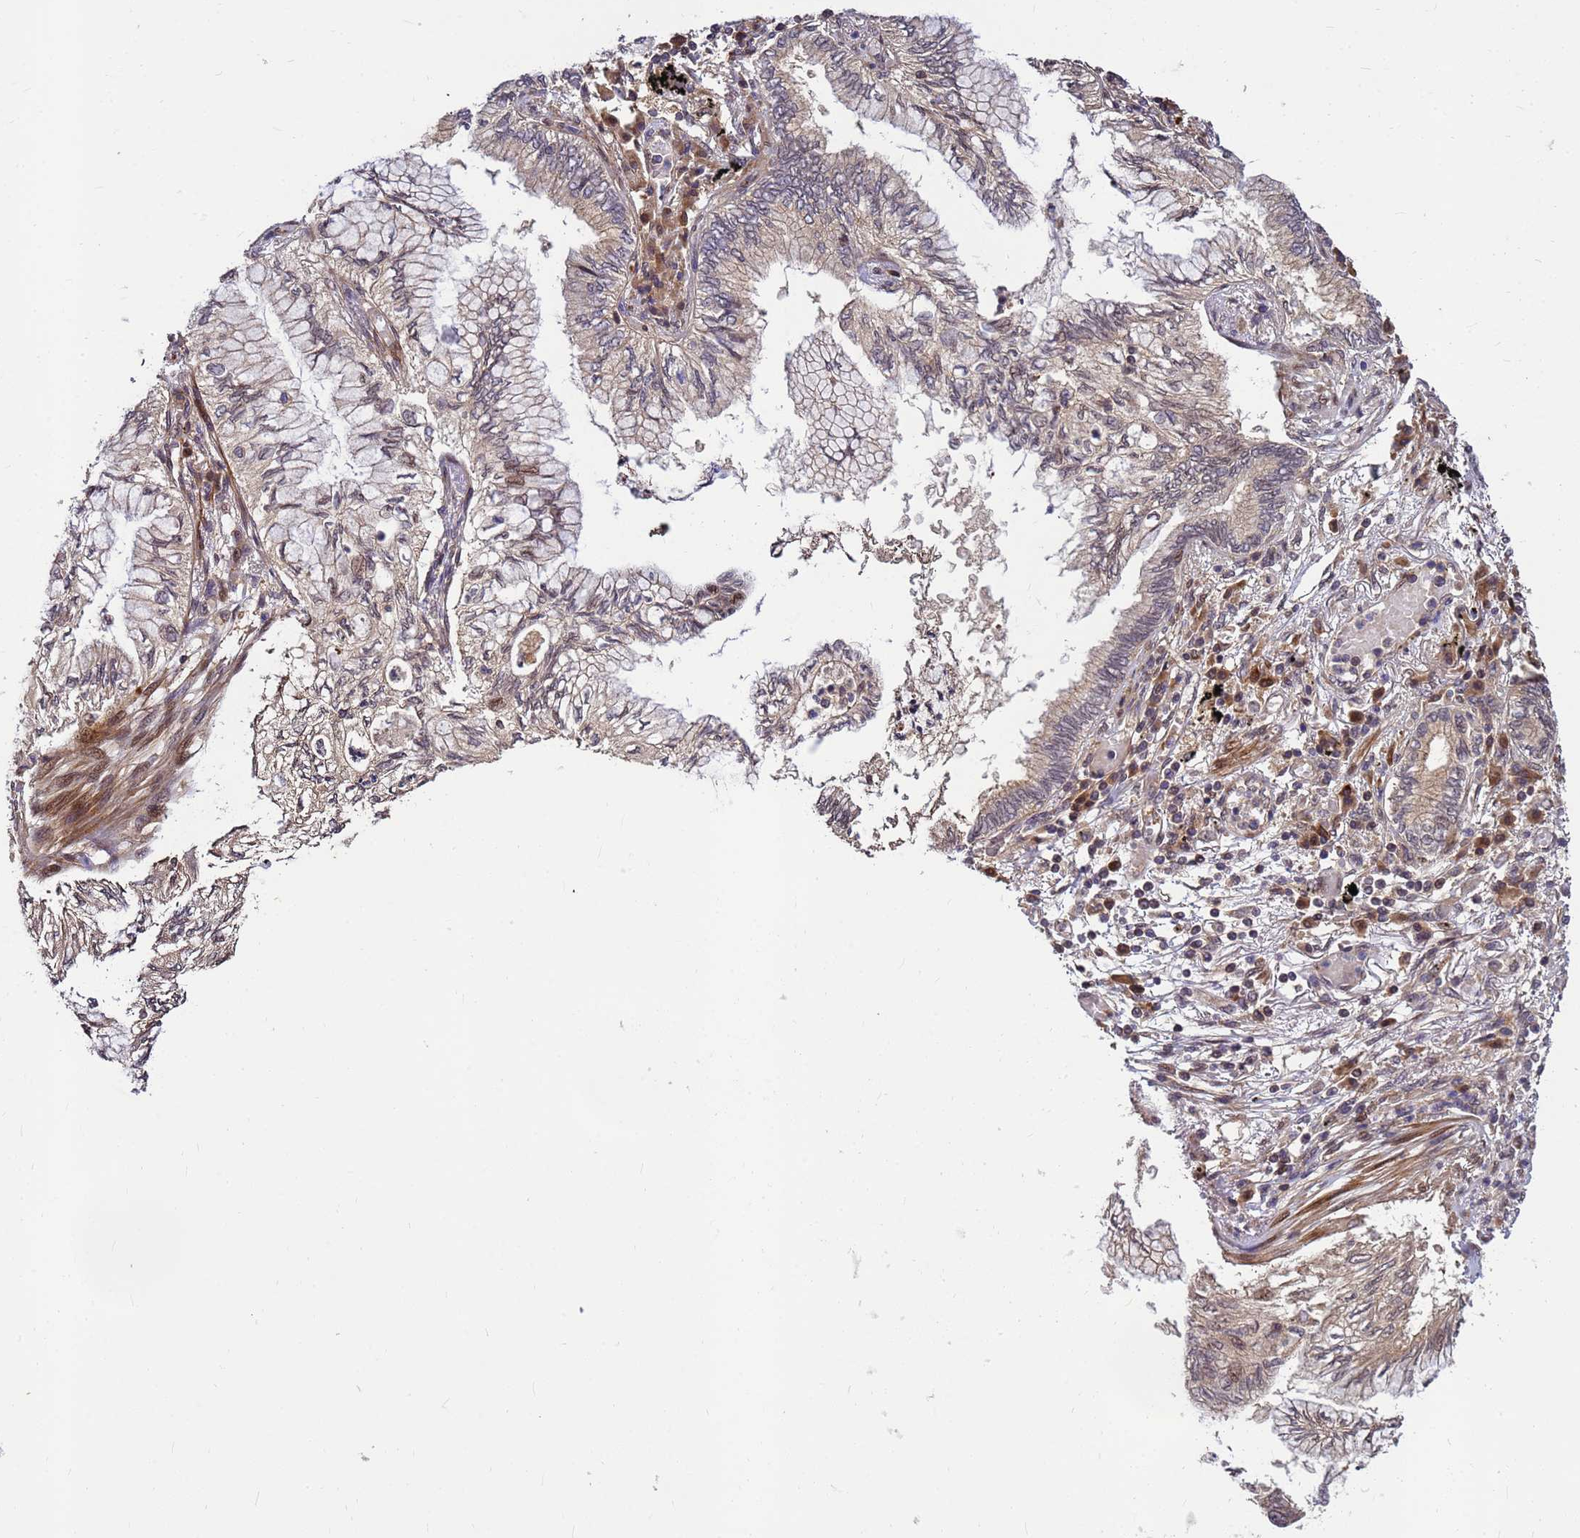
{"staining": {"intensity": "weak", "quantity": "25%-75%", "location": "cytoplasmic/membranous,nuclear"}, "tissue": "lung cancer", "cell_type": "Tumor cells", "image_type": "cancer", "snomed": [{"axis": "morphology", "description": "Adenocarcinoma, NOS"}, {"axis": "topography", "description": "Lung"}], "caption": "Weak cytoplasmic/membranous and nuclear positivity for a protein is present in about 25%-75% of tumor cells of lung cancer using IHC.", "gene": "DUS4L", "patient": {"sex": "female", "age": 70}}